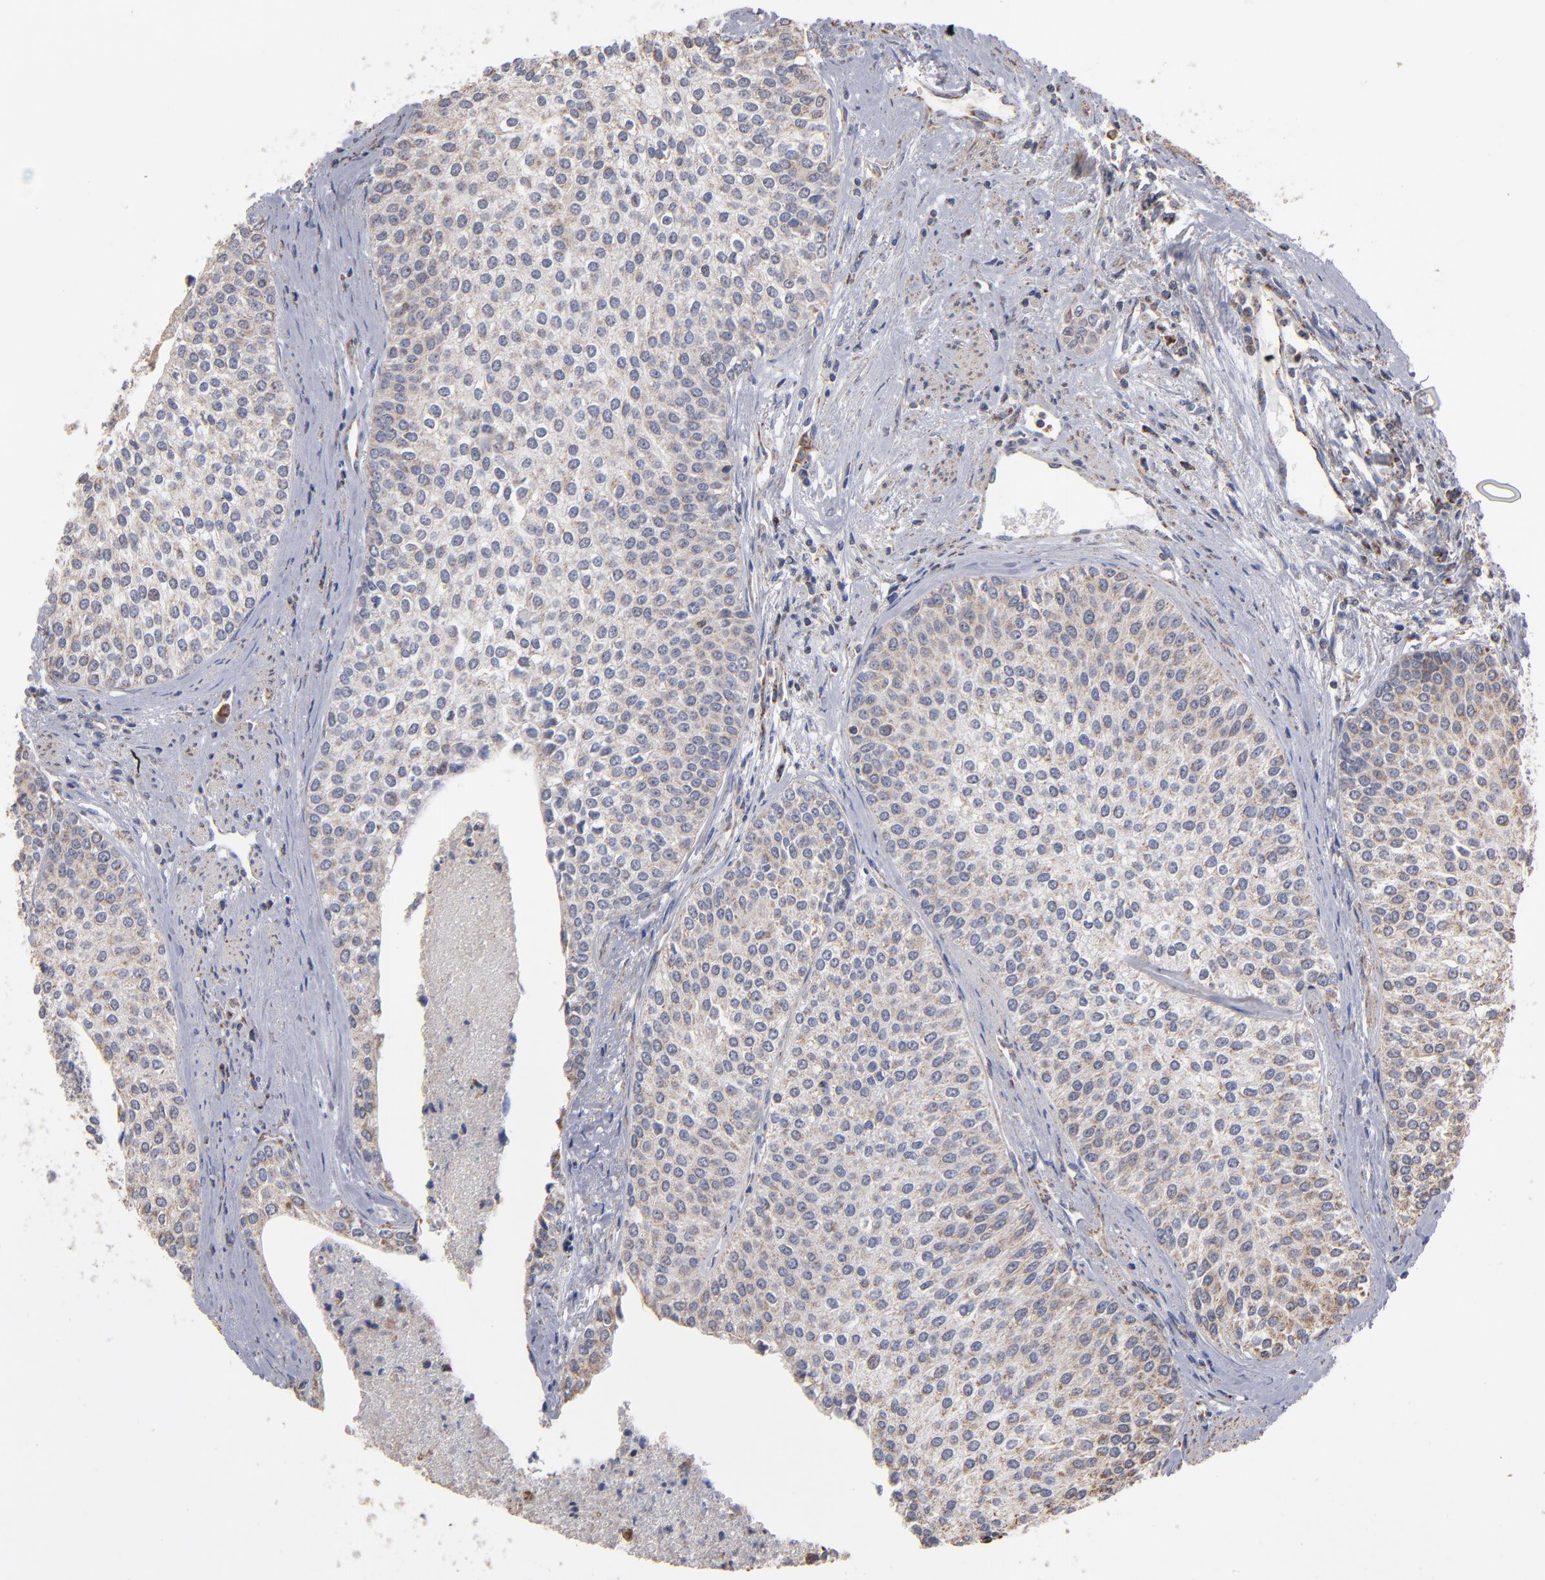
{"staining": {"intensity": "weak", "quantity": "25%-75%", "location": "cytoplasmic/membranous"}, "tissue": "urothelial cancer", "cell_type": "Tumor cells", "image_type": "cancer", "snomed": [{"axis": "morphology", "description": "Urothelial carcinoma, Low grade"}, {"axis": "topography", "description": "Urinary bladder"}], "caption": "Immunohistochemistry (DAB) staining of urothelial cancer reveals weak cytoplasmic/membranous protein staining in about 25%-75% of tumor cells. (IHC, brightfield microscopy, high magnification).", "gene": "MIPOL1", "patient": {"sex": "female", "age": 73}}